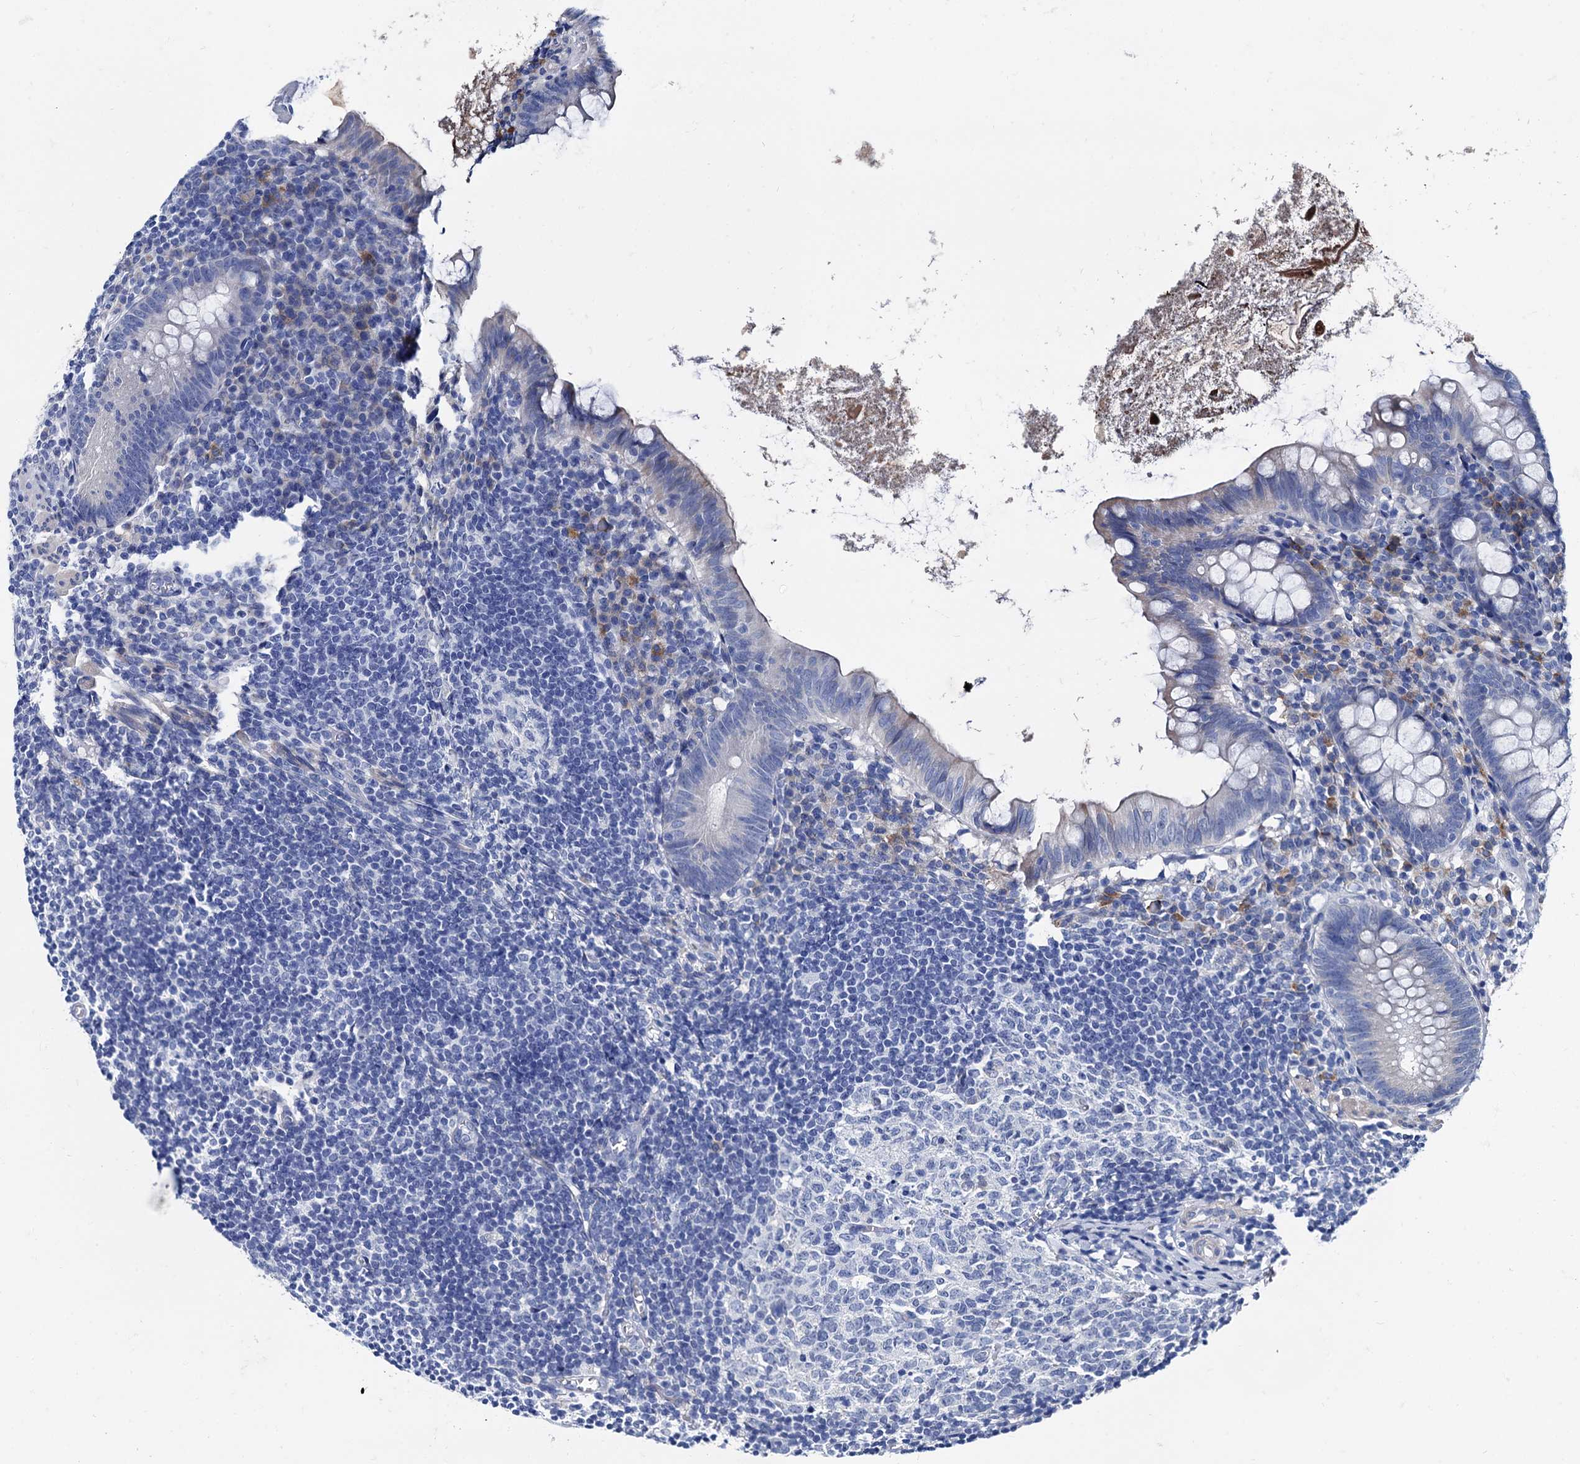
{"staining": {"intensity": "negative", "quantity": "none", "location": "none"}, "tissue": "appendix", "cell_type": "Glandular cells", "image_type": "normal", "snomed": [{"axis": "morphology", "description": "Normal tissue, NOS"}, {"axis": "topography", "description": "Appendix"}], "caption": "This histopathology image is of unremarkable appendix stained with immunohistochemistry (IHC) to label a protein in brown with the nuclei are counter-stained blue. There is no expression in glandular cells.", "gene": "FOXR2", "patient": {"sex": "female", "age": 51}}